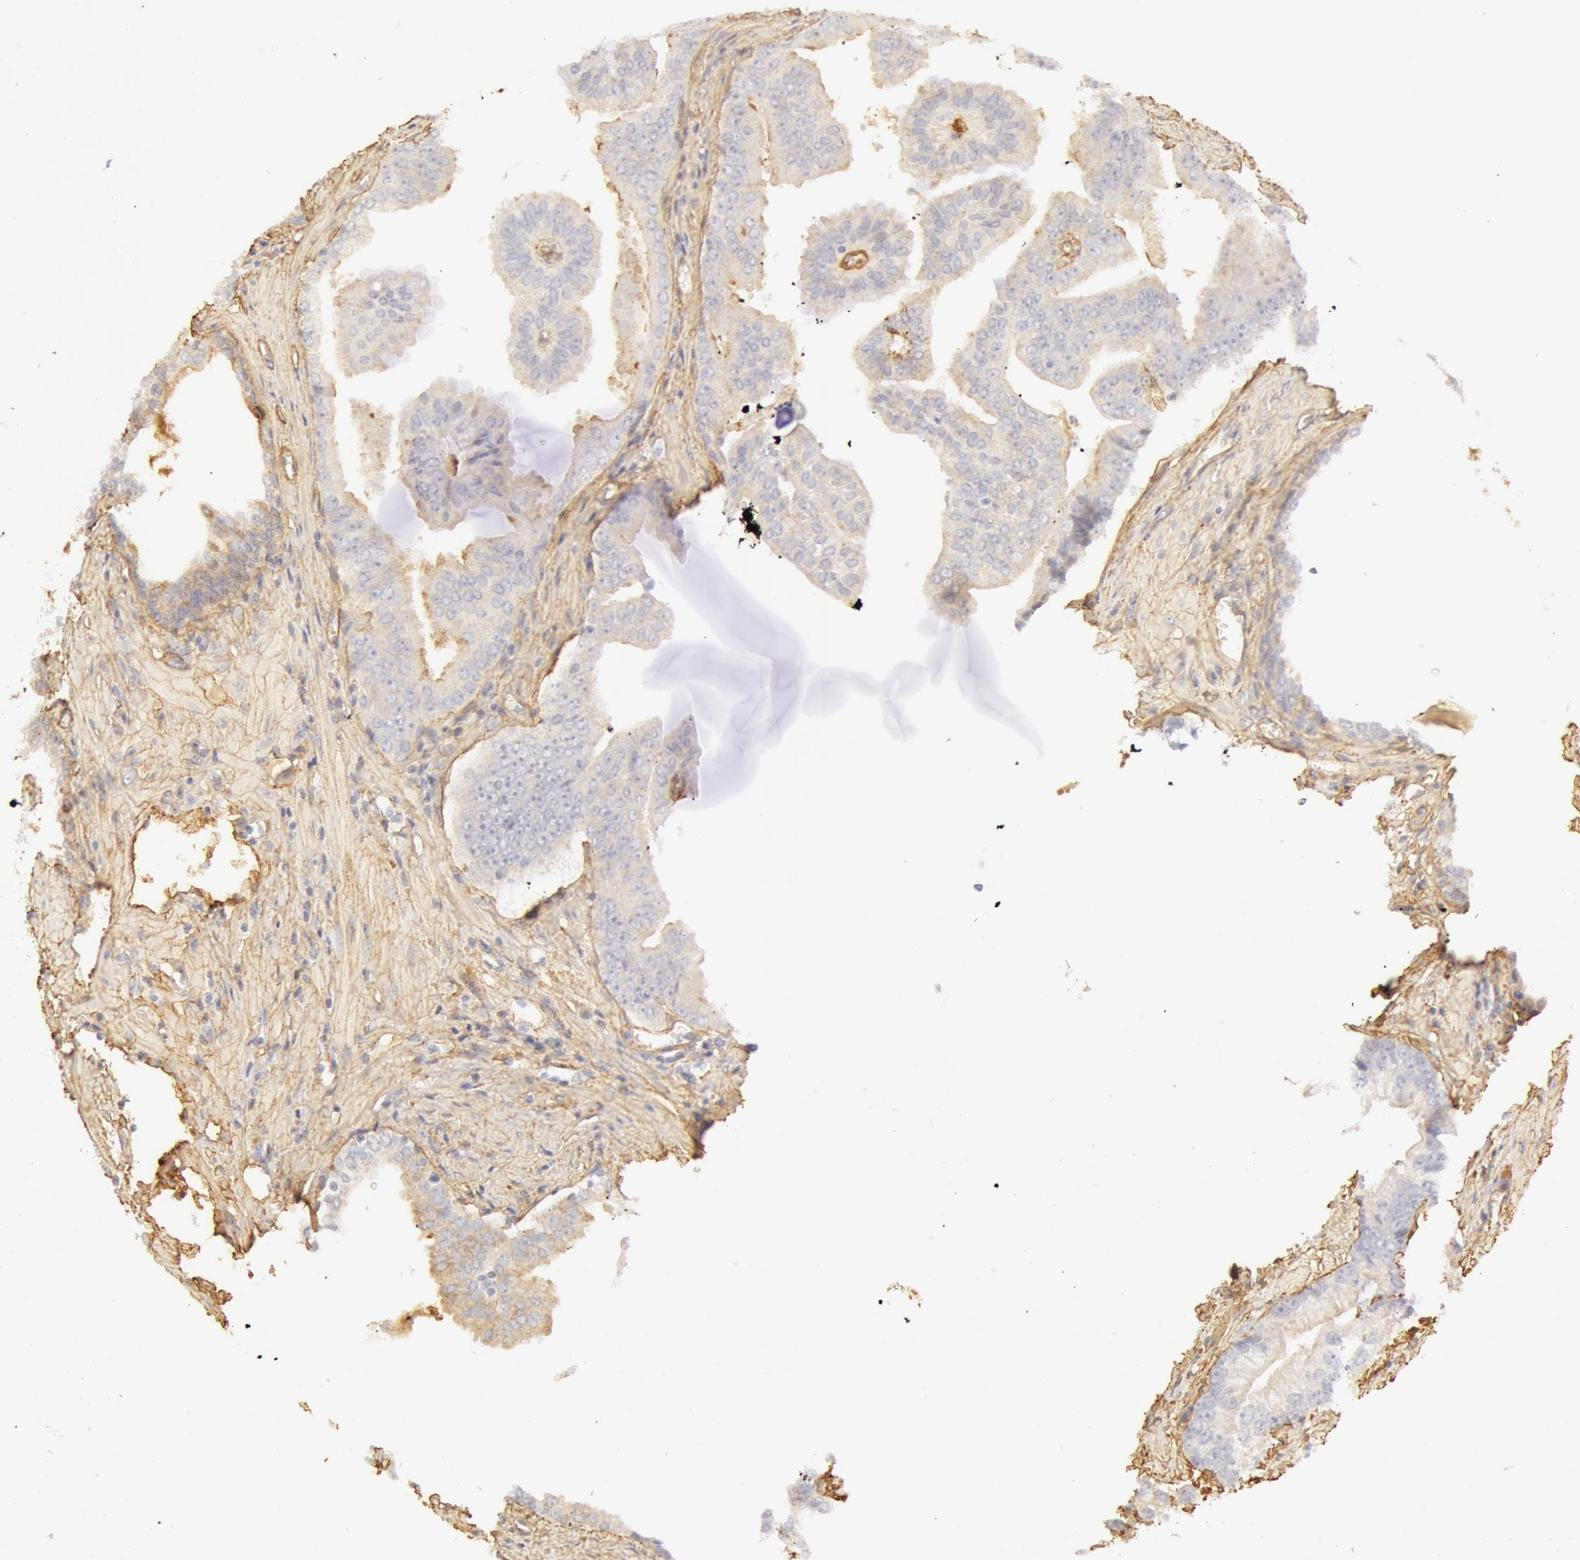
{"staining": {"intensity": "weak", "quantity": "25%-75%", "location": "cytoplasmic/membranous"}, "tissue": "prostate cancer", "cell_type": "Tumor cells", "image_type": "cancer", "snomed": [{"axis": "morphology", "description": "Adenocarcinoma, Low grade"}, {"axis": "topography", "description": "Prostate"}], "caption": "Protein positivity by immunohistochemistry demonstrates weak cytoplasmic/membranous expression in about 25%-75% of tumor cells in prostate adenocarcinoma (low-grade).", "gene": "COL4A1", "patient": {"sex": "male", "age": 65}}